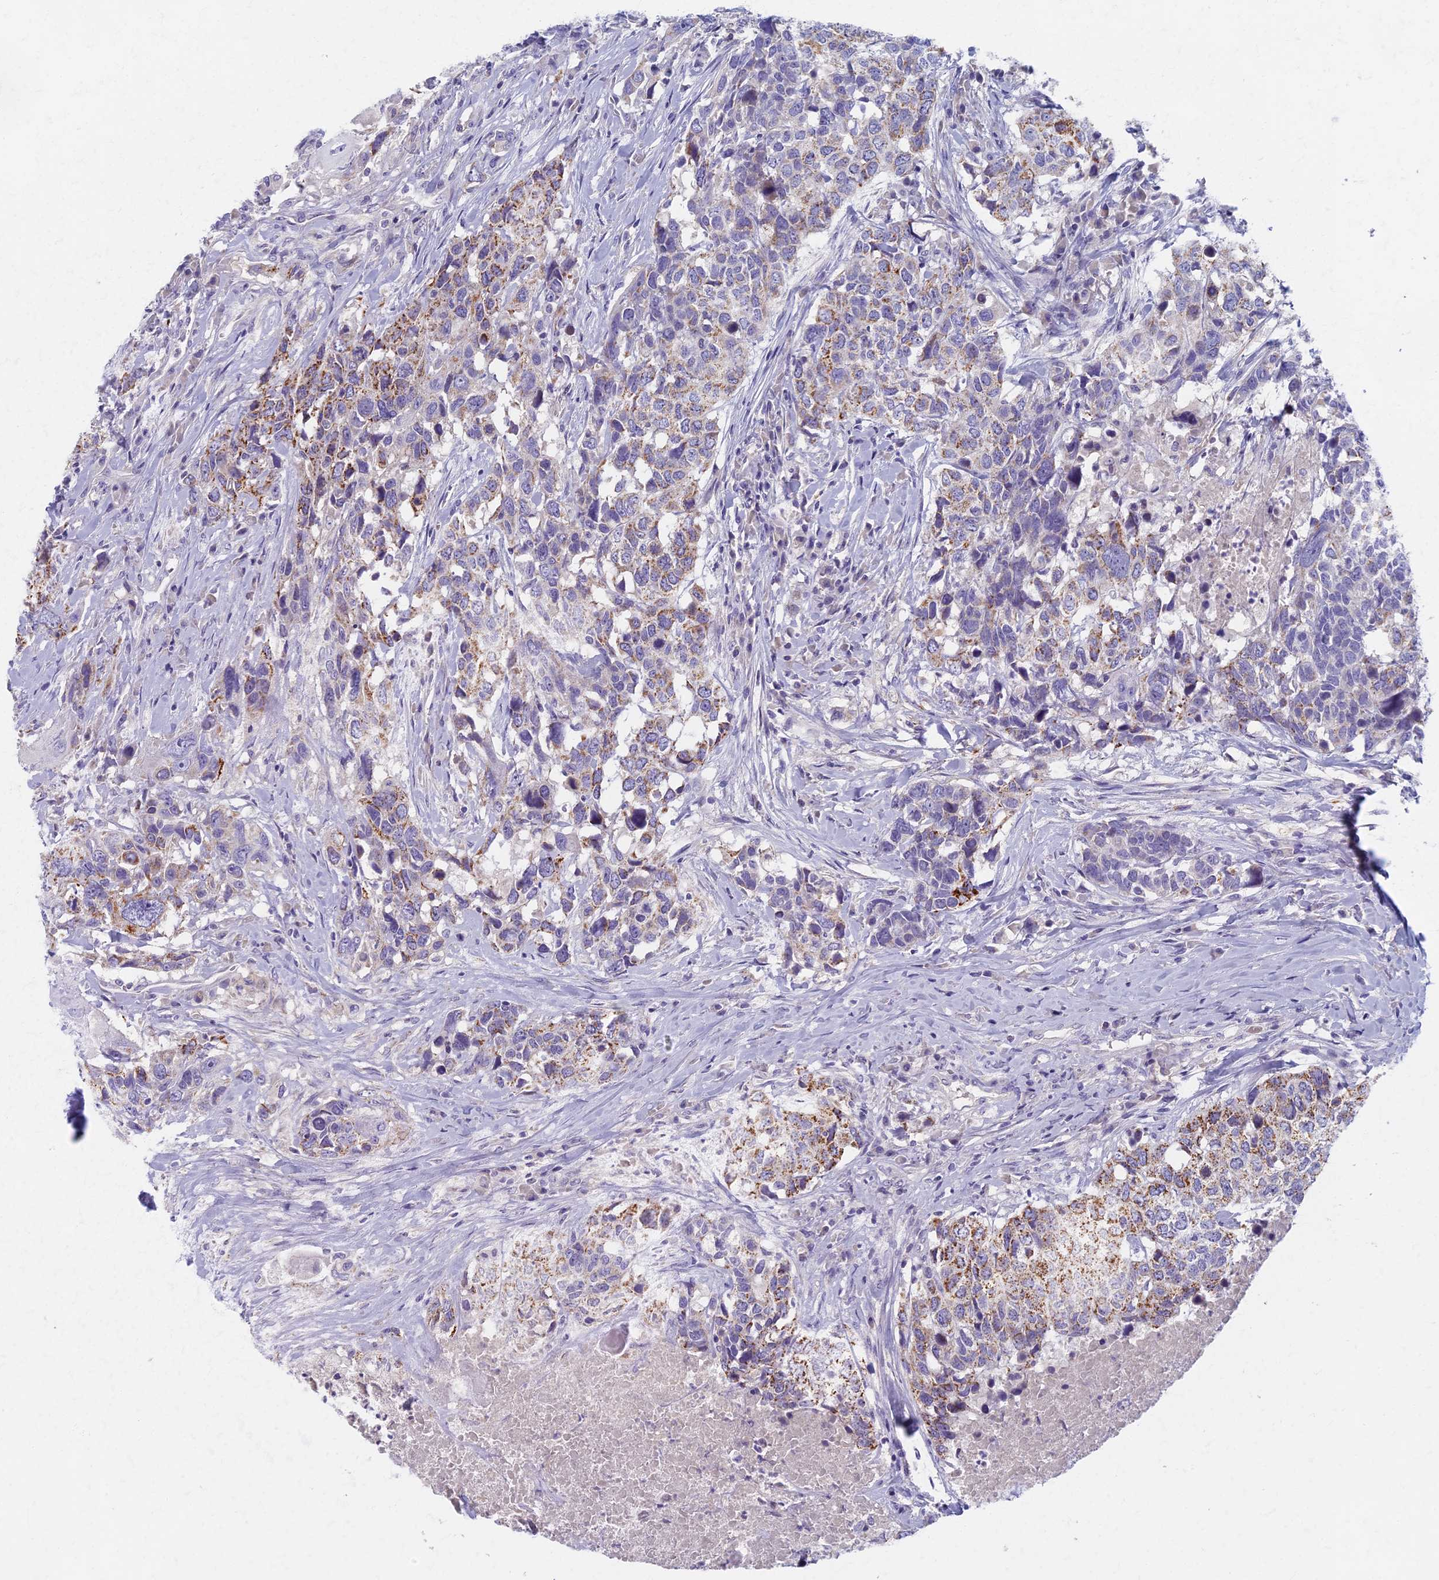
{"staining": {"intensity": "moderate", "quantity": "25%-75%", "location": "cytoplasmic/membranous"}, "tissue": "head and neck cancer", "cell_type": "Tumor cells", "image_type": "cancer", "snomed": [{"axis": "morphology", "description": "Squamous cell carcinoma, NOS"}, {"axis": "topography", "description": "Head-Neck"}], "caption": "The histopathology image shows staining of head and neck squamous cell carcinoma, revealing moderate cytoplasmic/membranous protein staining (brown color) within tumor cells.", "gene": "AP4E1", "patient": {"sex": "male", "age": 66}}